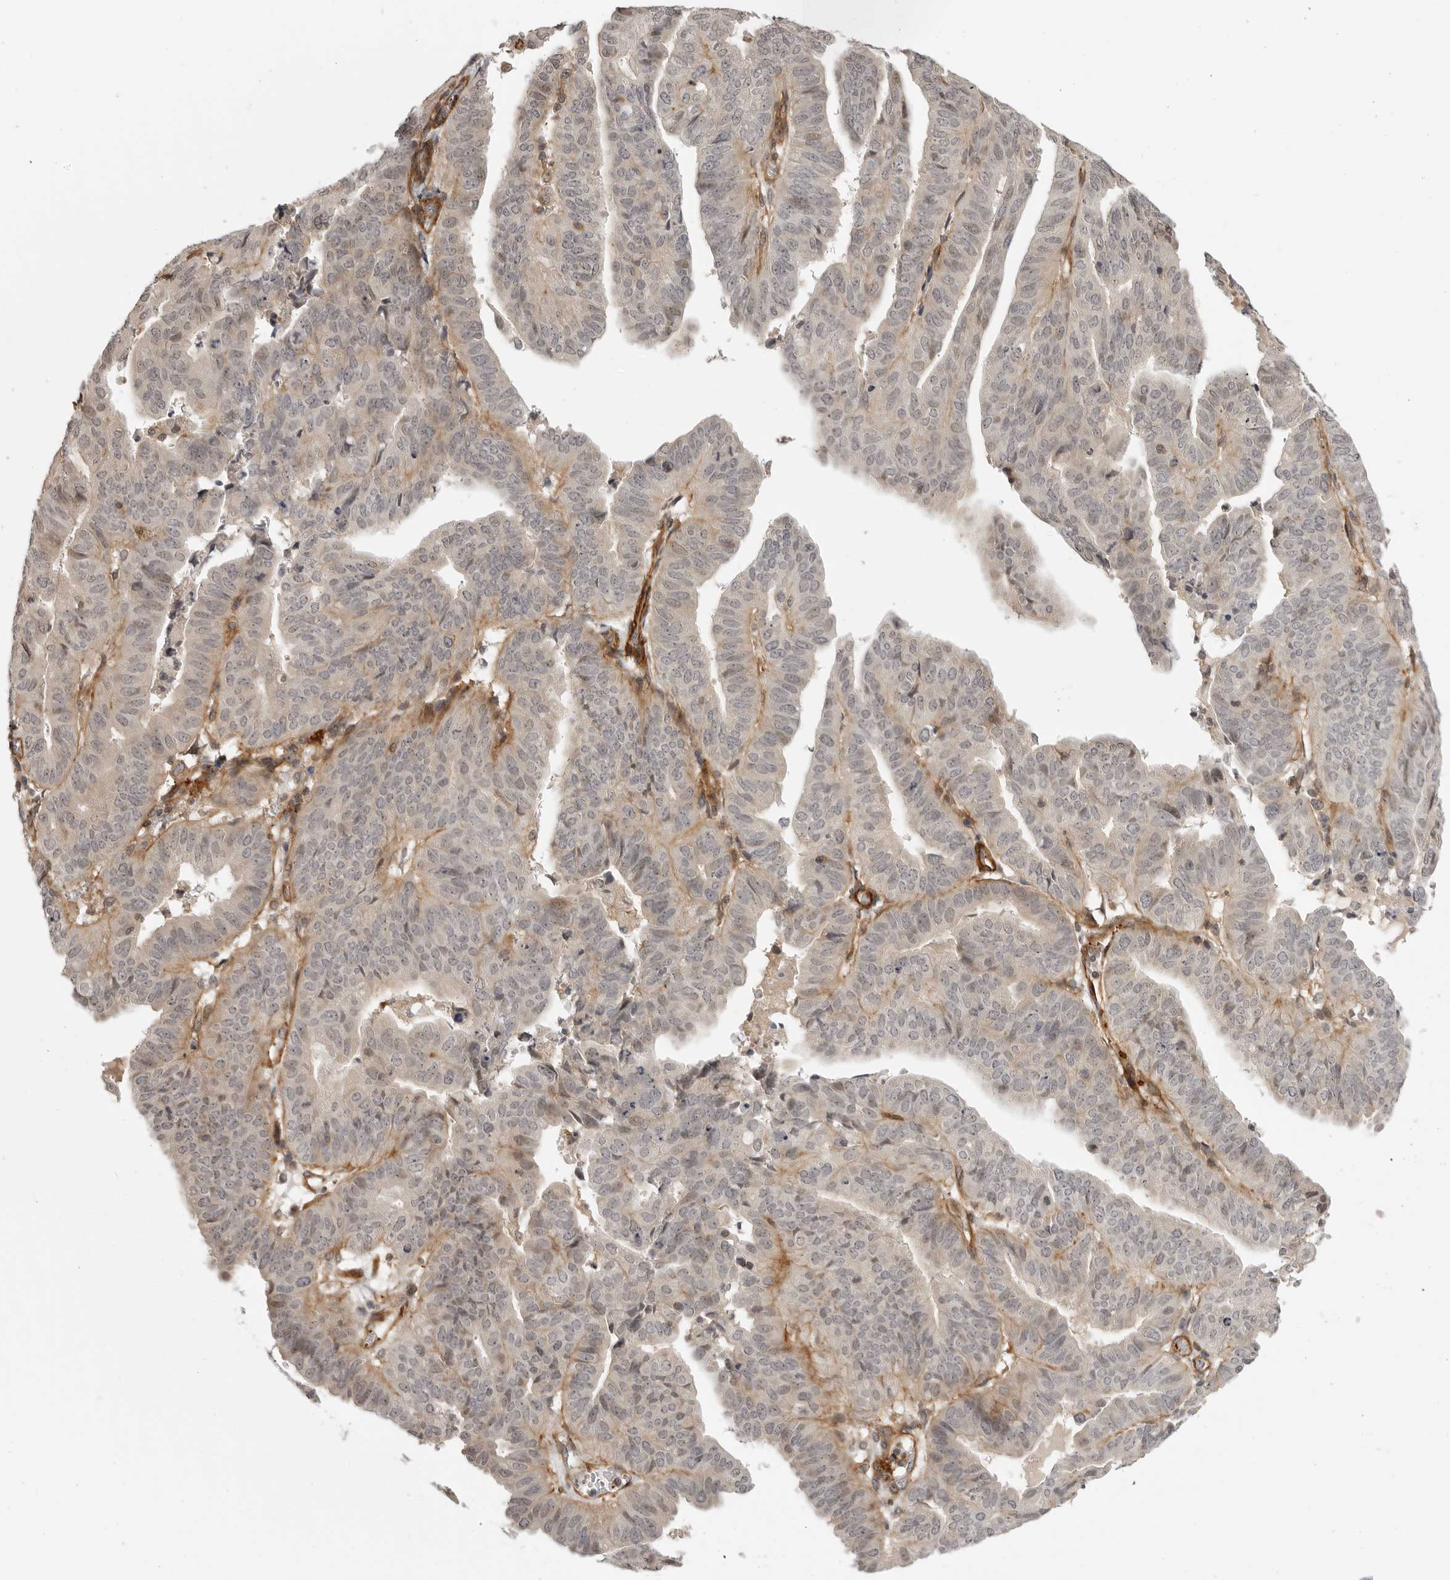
{"staining": {"intensity": "weak", "quantity": "<25%", "location": "nuclear"}, "tissue": "endometrial cancer", "cell_type": "Tumor cells", "image_type": "cancer", "snomed": [{"axis": "morphology", "description": "Adenocarcinoma, NOS"}, {"axis": "topography", "description": "Uterus"}], "caption": "Tumor cells are negative for brown protein staining in adenocarcinoma (endometrial).", "gene": "TUT4", "patient": {"sex": "female", "age": 77}}